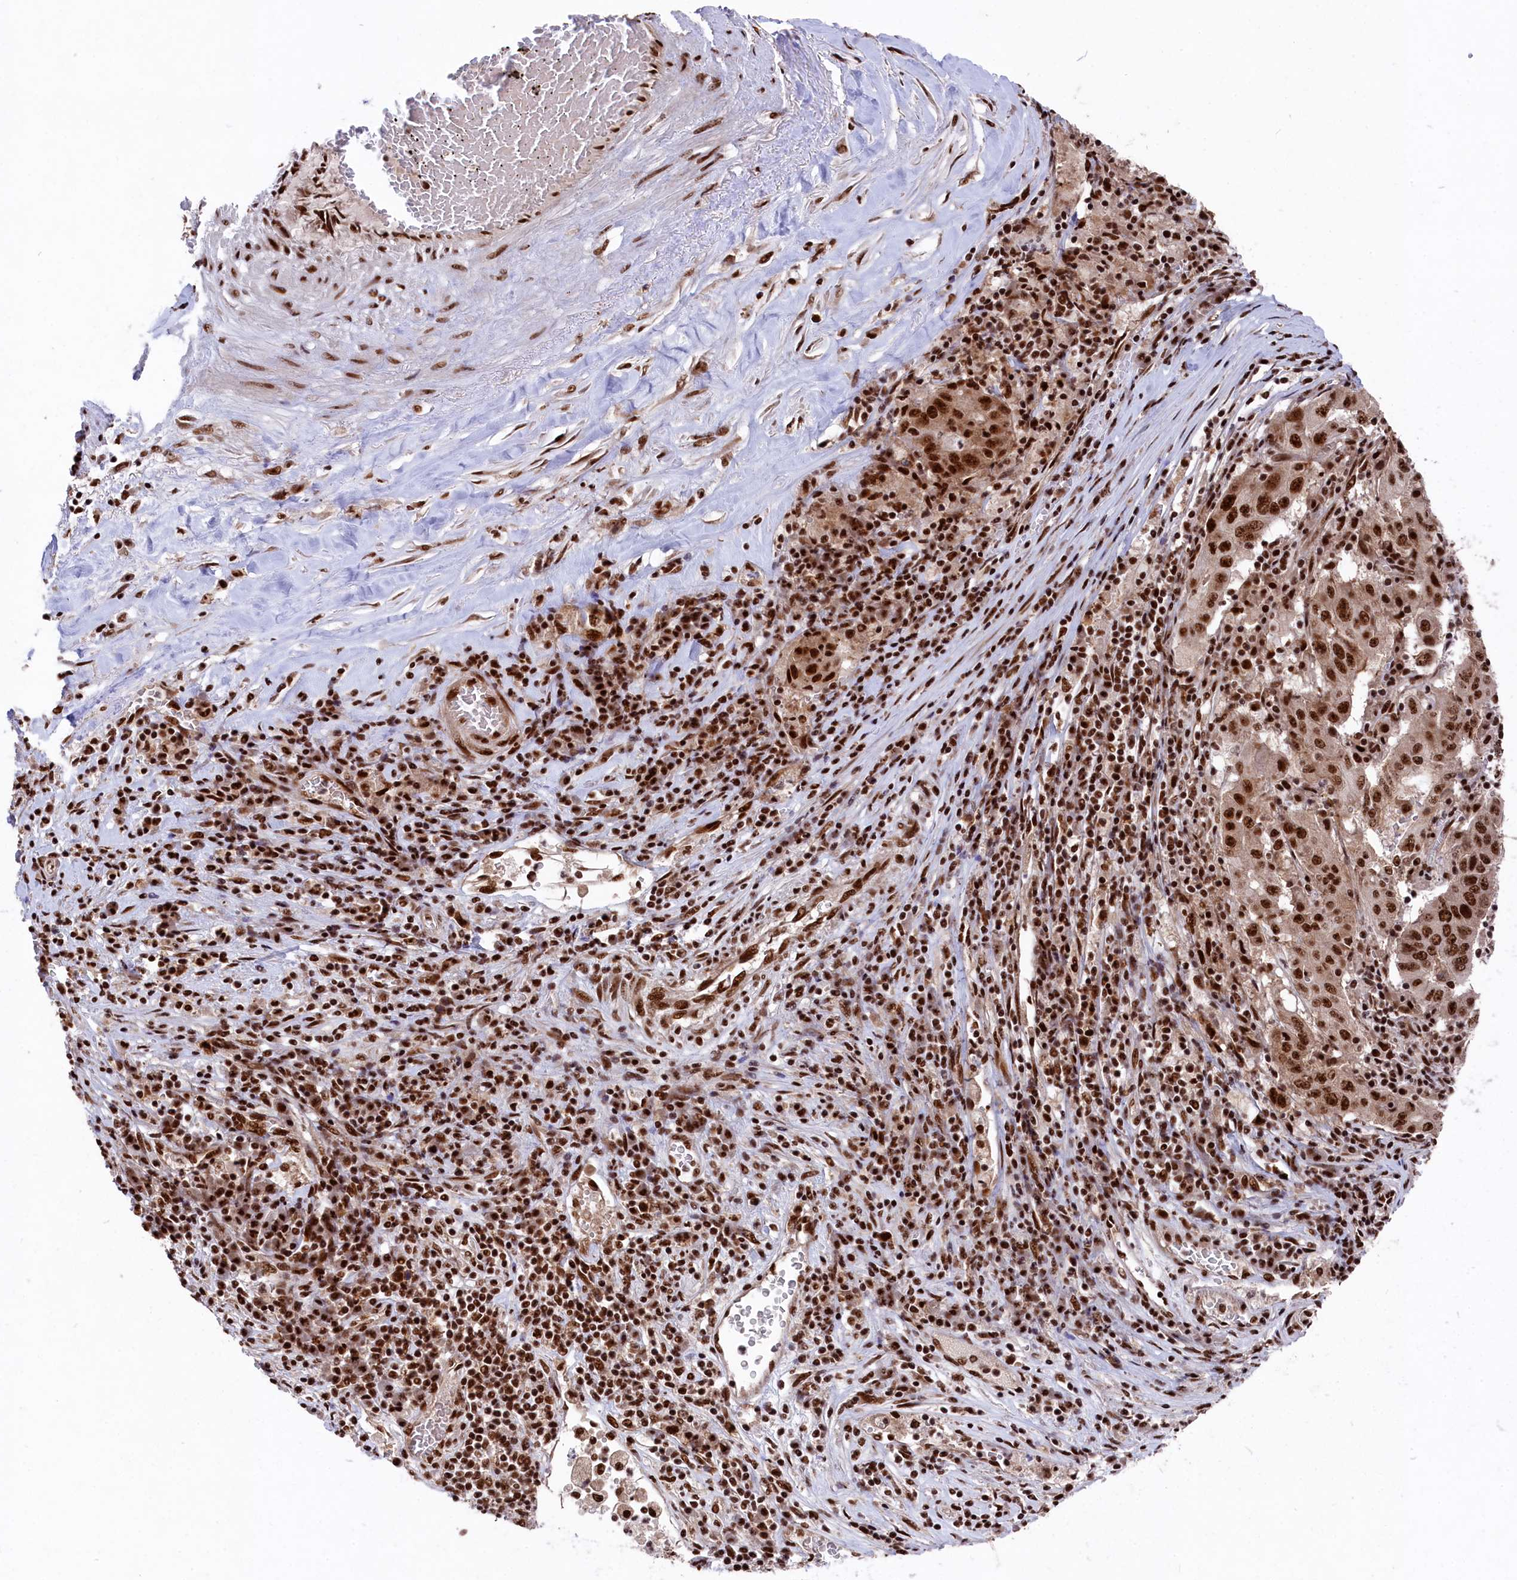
{"staining": {"intensity": "strong", "quantity": ">75%", "location": "nuclear"}, "tissue": "pancreatic cancer", "cell_type": "Tumor cells", "image_type": "cancer", "snomed": [{"axis": "morphology", "description": "Adenocarcinoma, NOS"}, {"axis": "topography", "description": "Pancreas"}], "caption": "IHC image of neoplastic tissue: pancreatic cancer stained using immunohistochemistry (IHC) demonstrates high levels of strong protein expression localized specifically in the nuclear of tumor cells, appearing as a nuclear brown color.", "gene": "PRPF31", "patient": {"sex": "male", "age": 63}}